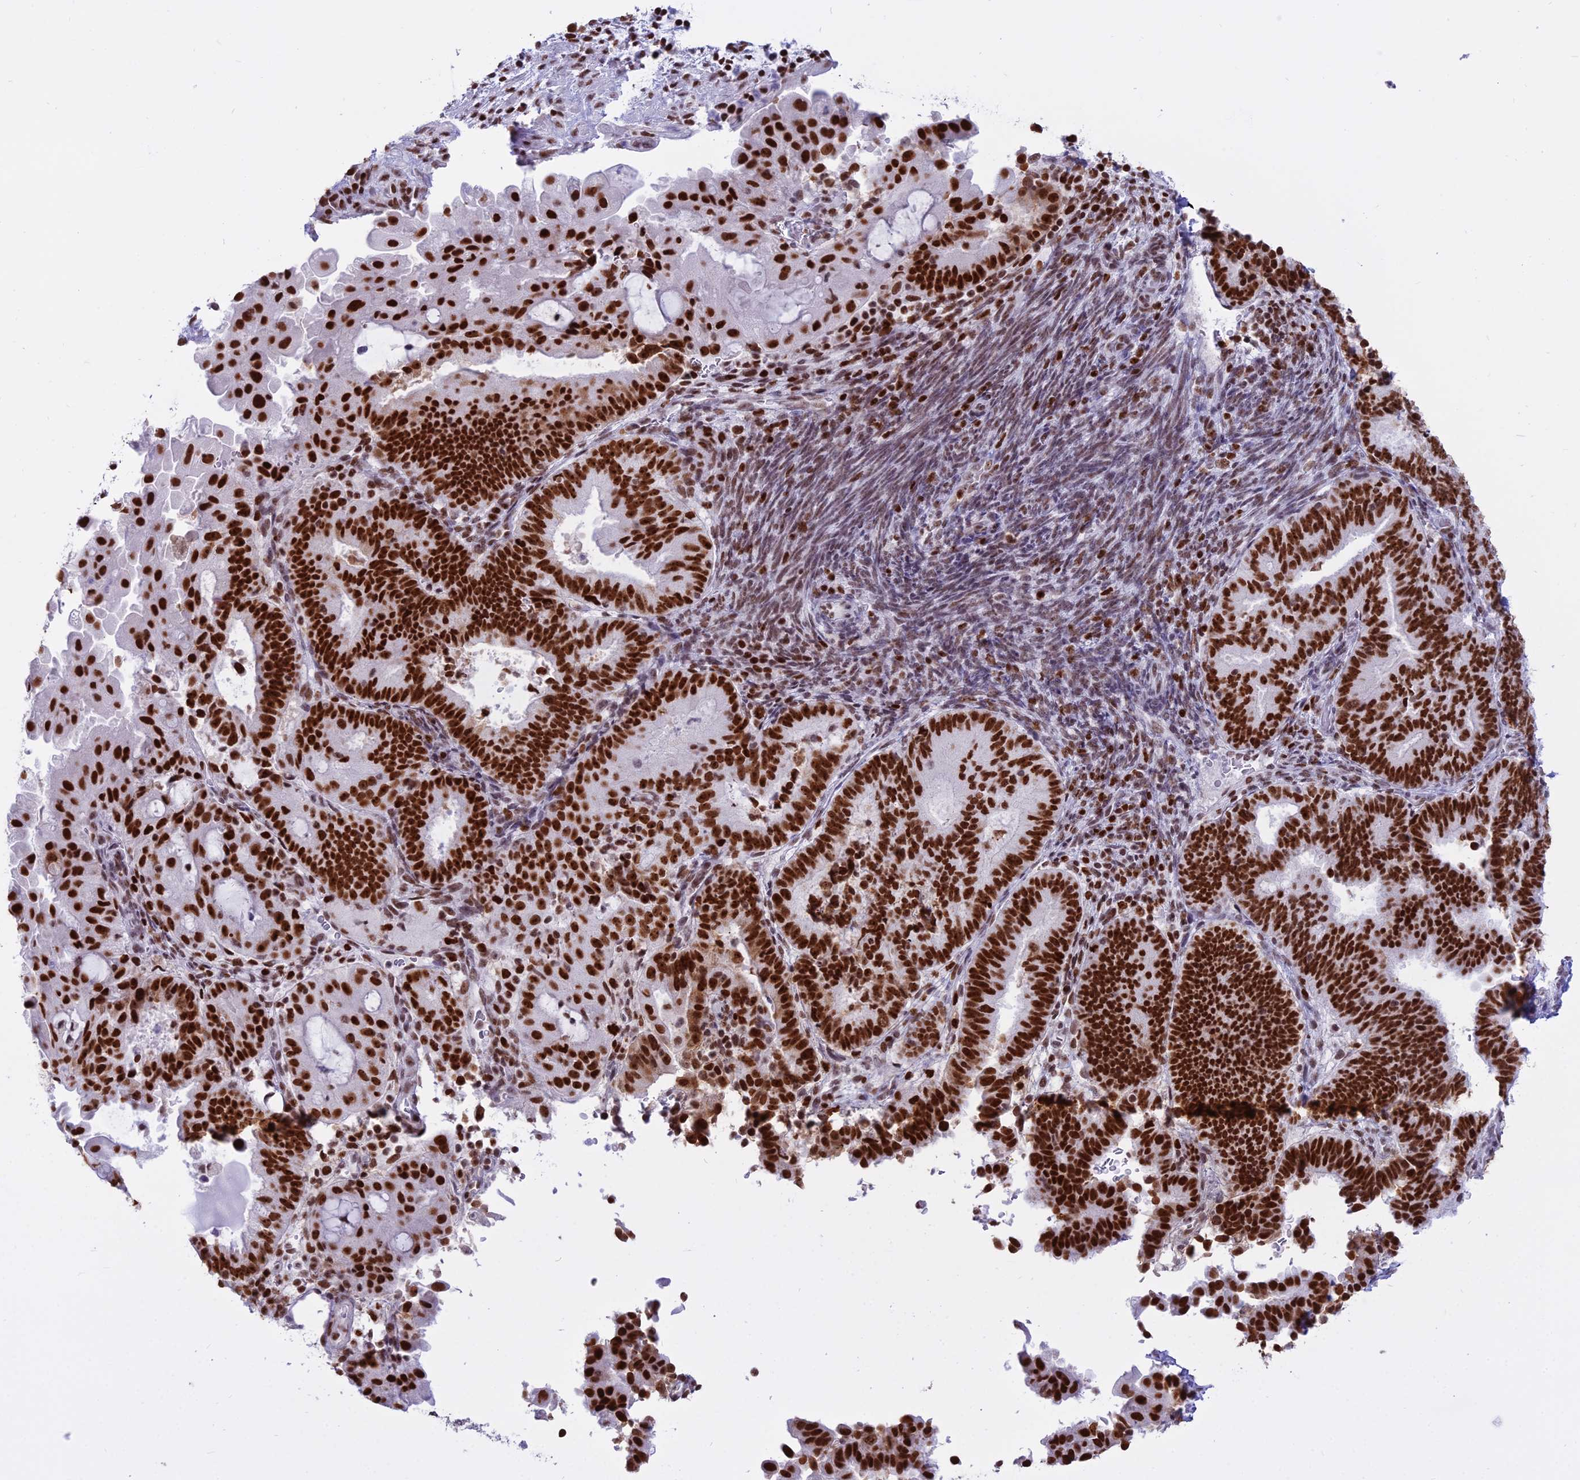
{"staining": {"intensity": "strong", "quantity": ">75%", "location": "nuclear"}, "tissue": "endometrial cancer", "cell_type": "Tumor cells", "image_type": "cancer", "snomed": [{"axis": "morphology", "description": "Adenocarcinoma, NOS"}, {"axis": "topography", "description": "Endometrium"}], "caption": "Immunohistochemical staining of endometrial cancer exhibits strong nuclear protein positivity in about >75% of tumor cells.", "gene": "PARP1", "patient": {"sex": "female", "age": 70}}